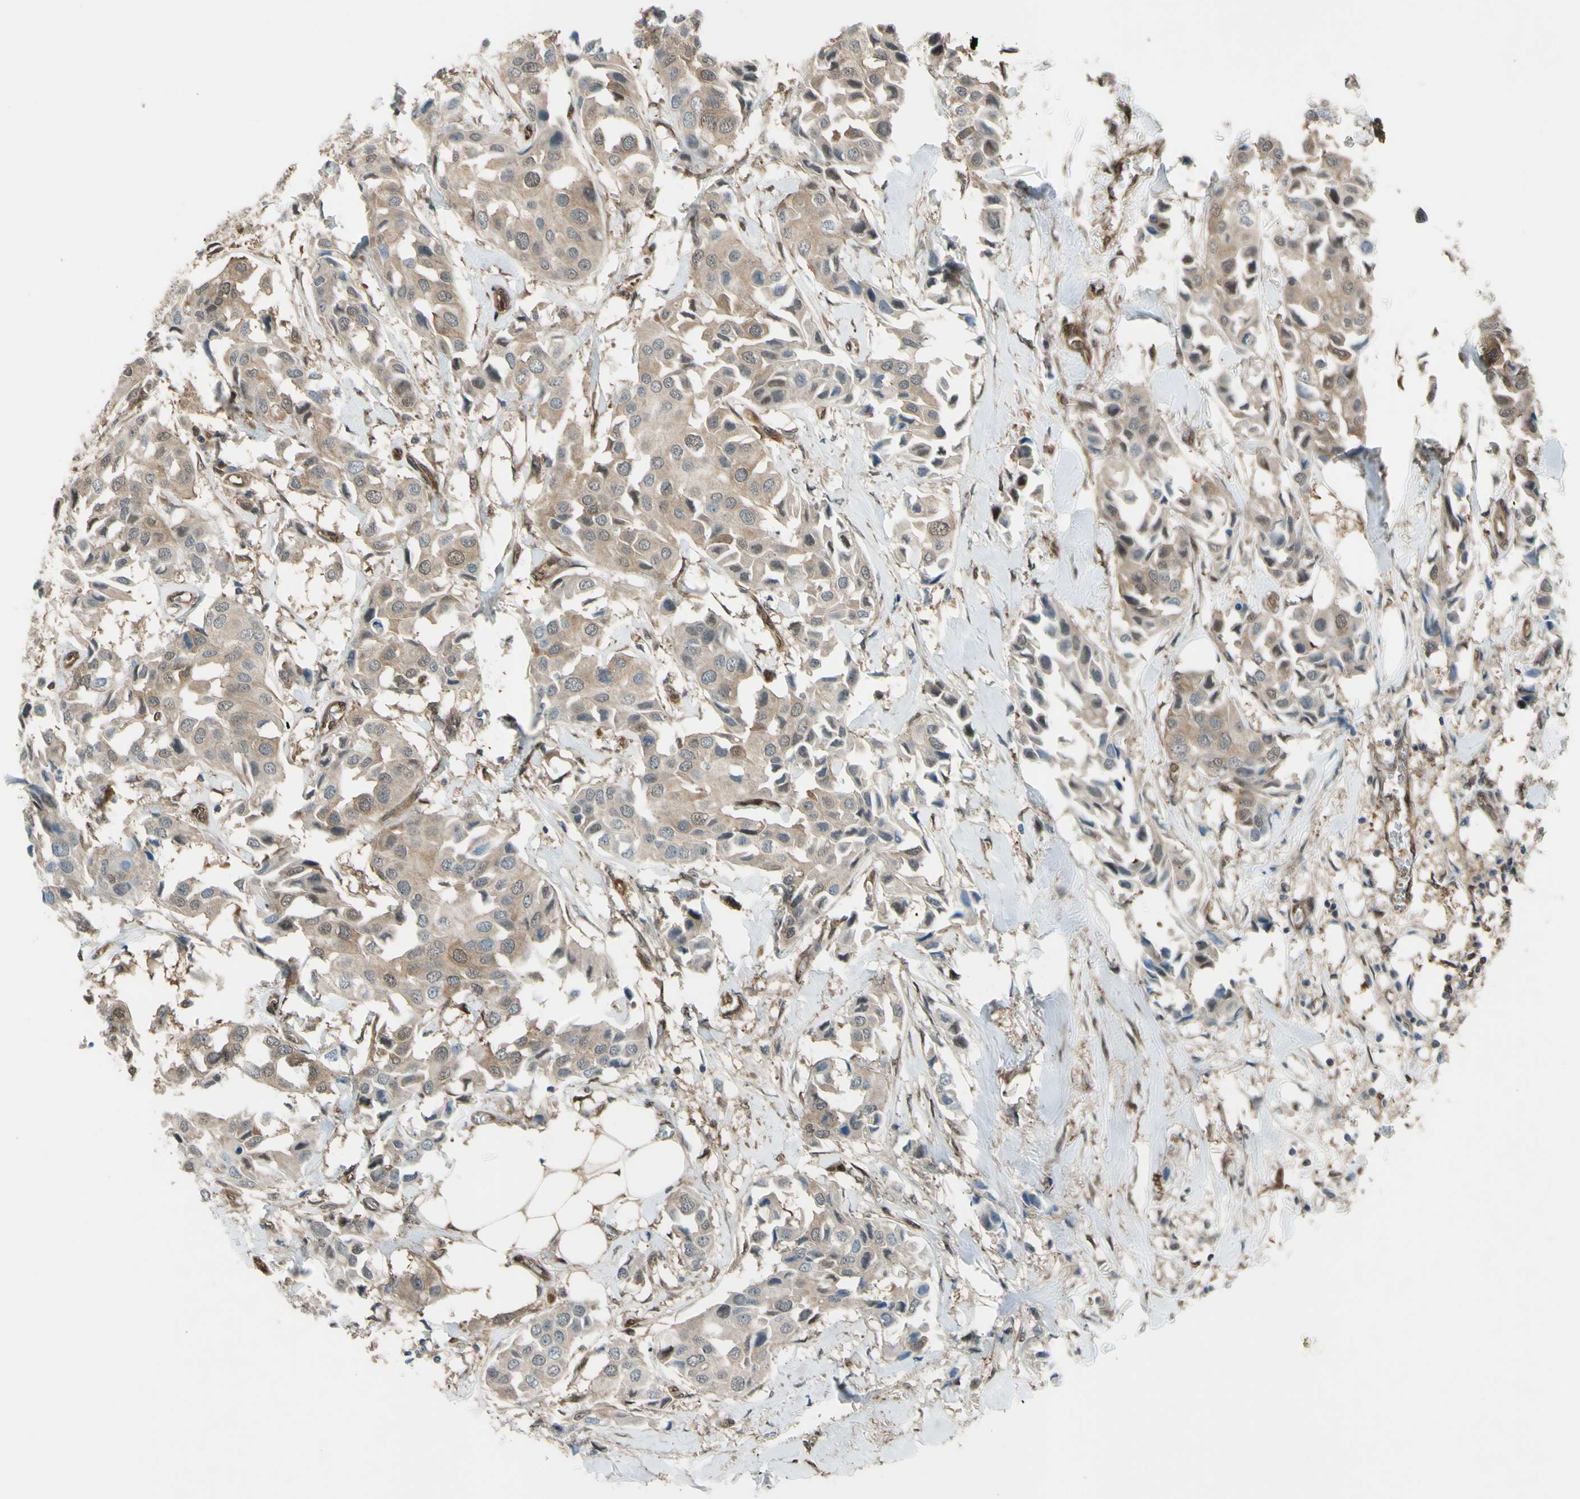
{"staining": {"intensity": "weak", "quantity": ">75%", "location": "cytoplasmic/membranous"}, "tissue": "breast cancer", "cell_type": "Tumor cells", "image_type": "cancer", "snomed": [{"axis": "morphology", "description": "Duct carcinoma"}, {"axis": "topography", "description": "Breast"}], "caption": "Human breast cancer stained for a protein (brown) exhibits weak cytoplasmic/membranous positive positivity in about >75% of tumor cells.", "gene": "YWHAQ", "patient": {"sex": "female", "age": 80}}